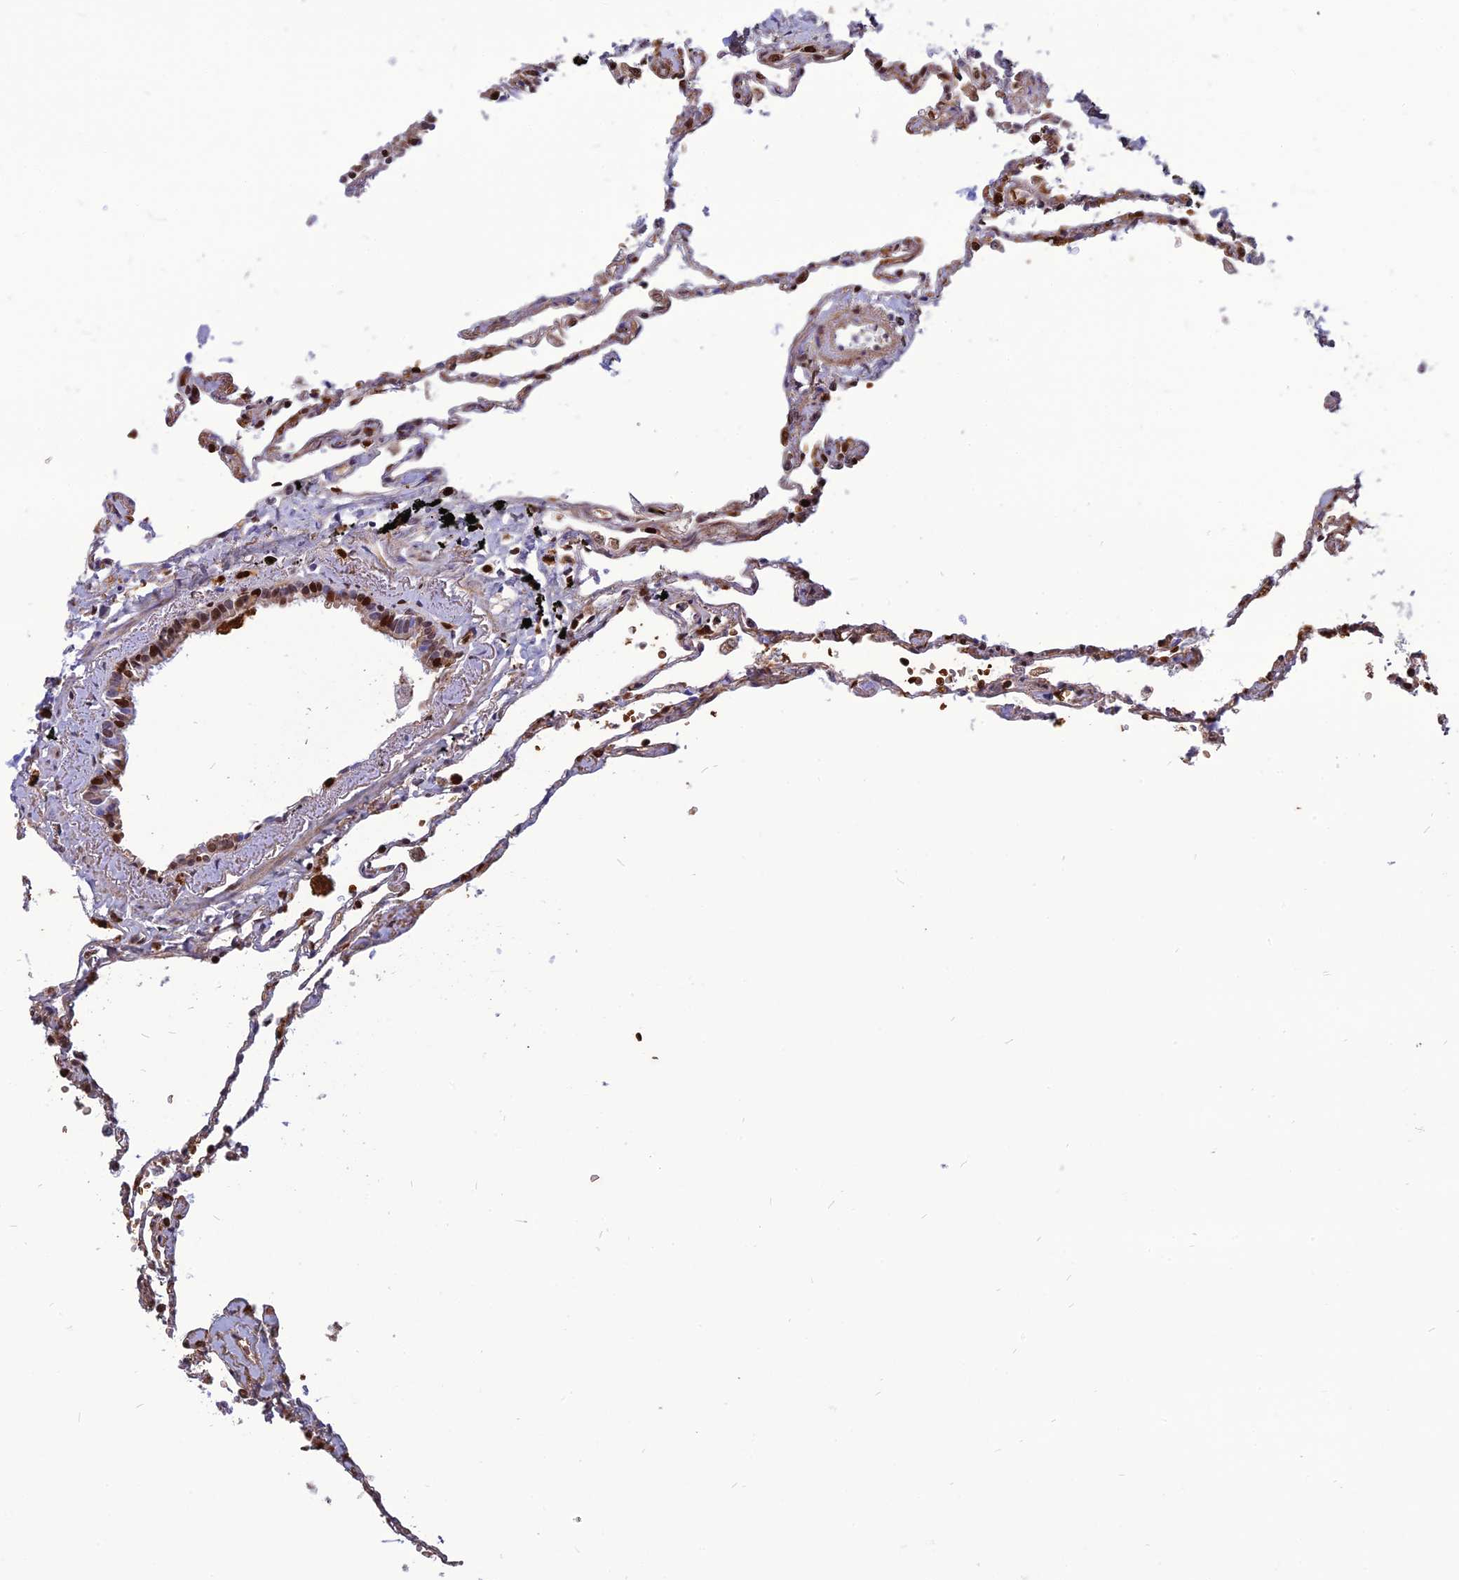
{"staining": {"intensity": "negative", "quantity": "none", "location": "none"}, "tissue": "lung", "cell_type": "Alveolar cells", "image_type": "normal", "snomed": [{"axis": "morphology", "description": "Normal tissue, NOS"}, {"axis": "topography", "description": "Lung"}], "caption": "Lung stained for a protein using immunohistochemistry (IHC) reveals no positivity alveolar cells.", "gene": "HHAT", "patient": {"sex": "female", "age": 67}}